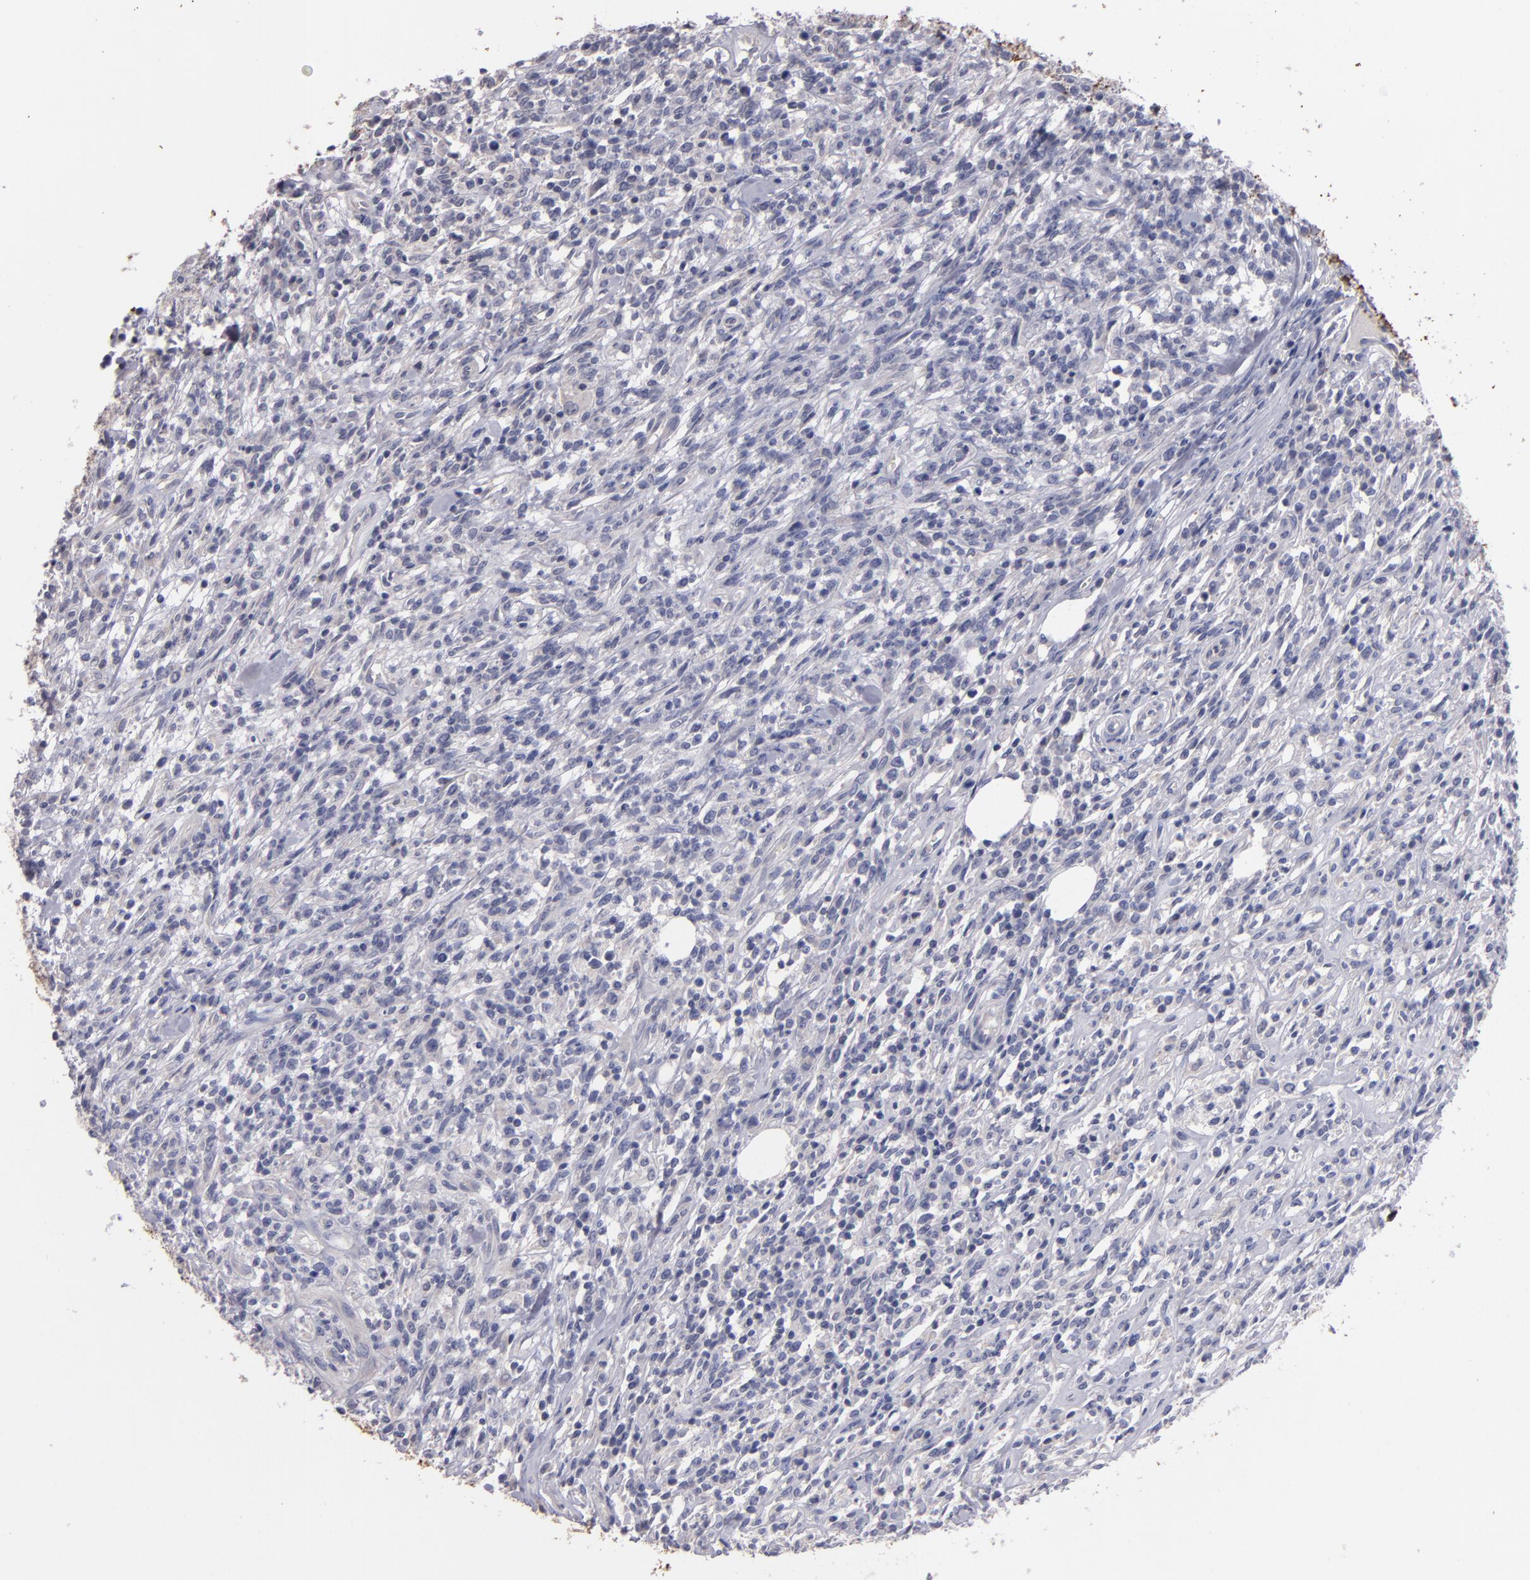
{"staining": {"intensity": "negative", "quantity": "none", "location": "none"}, "tissue": "lymphoma", "cell_type": "Tumor cells", "image_type": "cancer", "snomed": [{"axis": "morphology", "description": "Malignant lymphoma, non-Hodgkin's type, High grade"}, {"axis": "topography", "description": "Lymph node"}], "caption": "Immunohistochemistry photomicrograph of neoplastic tissue: lymphoma stained with DAB (3,3'-diaminobenzidine) demonstrates no significant protein positivity in tumor cells. The staining is performed using DAB (3,3'-diaminobenzidine) brown chromogen with nuclei counter-stained in using hematoxylin.", "gene": "S100A1", "patient": {"sex": "female", "age": 73}}